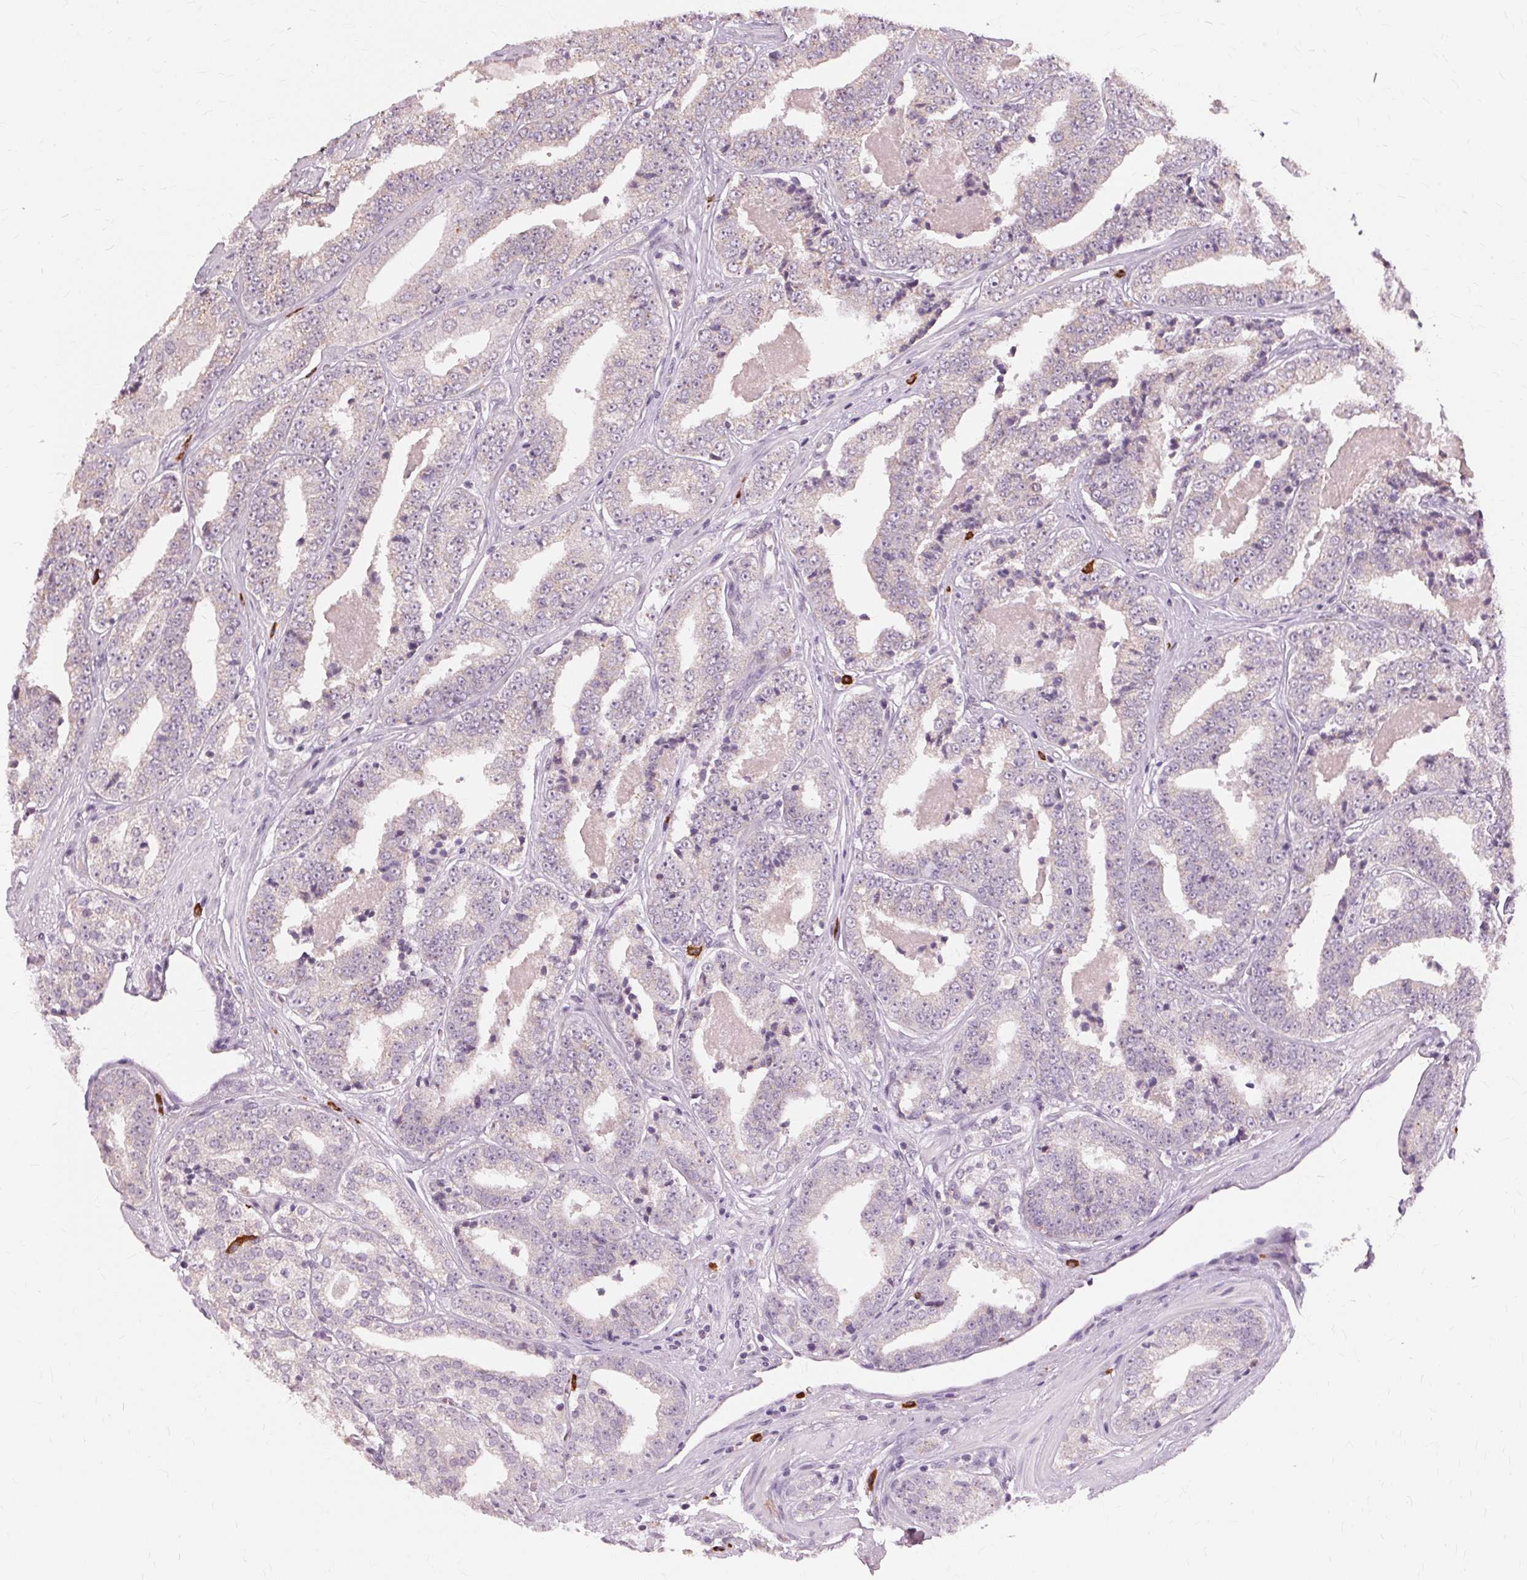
{"staining": {"intensity": "weak", "quantity": "<25%", "location": "cytoplasmic/membranous"}, "tissue": "prostate cancer", "cell_type": "Tumor cells", "image_type": "cancer", "snomed": [{"axis": "morphology", "description": "Adenocarcinoma, Low grade"}, {"axis": "topography", "description": "Prostate"}], "caption": "Human prostate cancer (low-grade adenocarcinoma) stained for a protein using immunohistochemistry (IHC) shows no staining in tumor cells.", "gene": "SIGLEC6", "patient": {"sex": "male", "age": 60}}